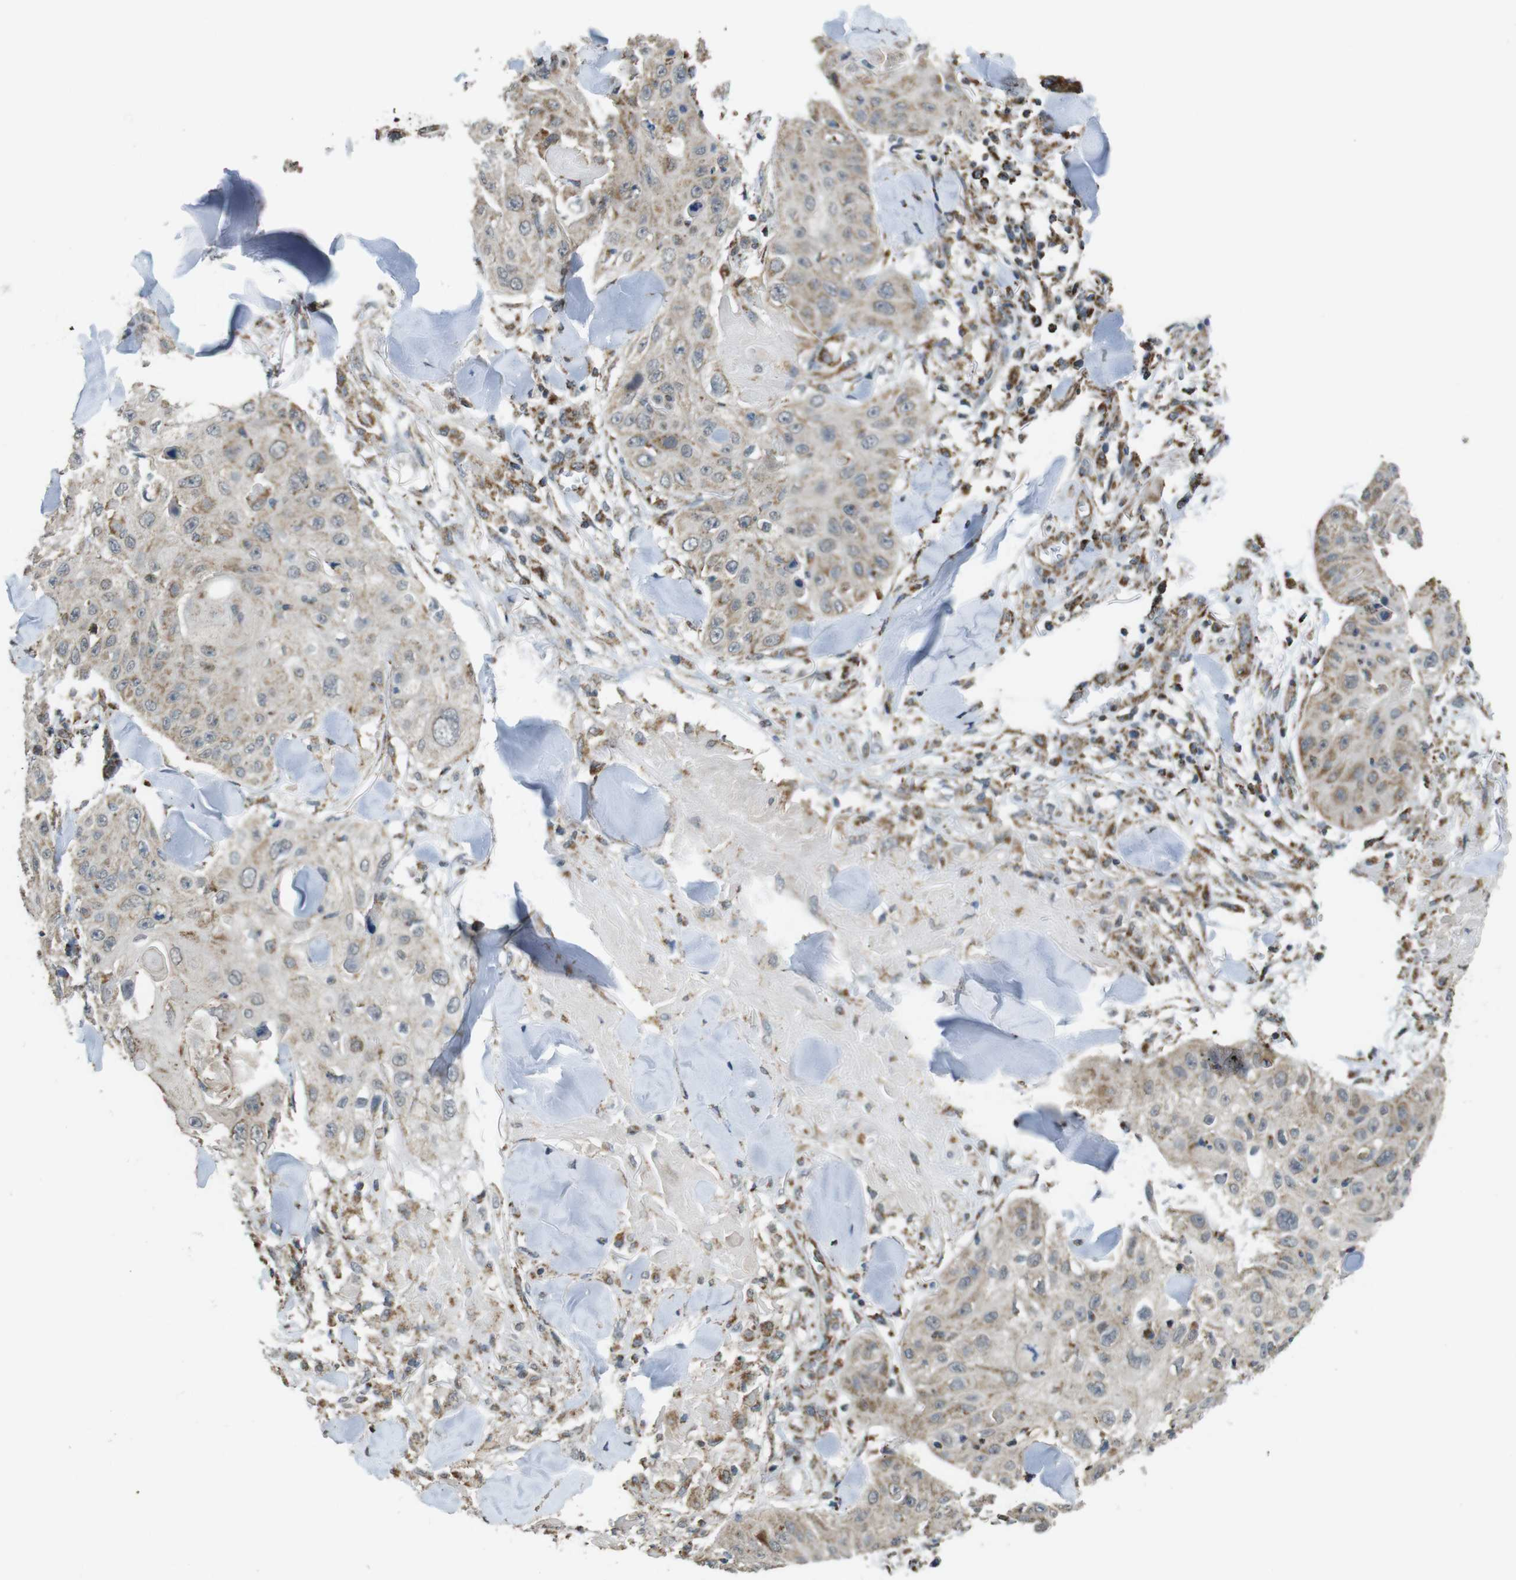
{"staining": {"intensity": "weak", "quantity": "<25%", "location": "cytoplasmic/membranous"}, "tissue": "skin cancer", "cell_type": "Tumor cells", "image_type": "cancer", "snomed": [{"axis": "morphology", "description": "Squamous cell carcinoma, NOS"}, {"axis": "topography", "description": "Skin"}], "caption": "DAB immunohistochemical staining of human skin squamous cell carcinoma exhibits no significant expression in tumor cells.", "gene": "CALHM2", "patient": {"sex": "male", "age": 86}}